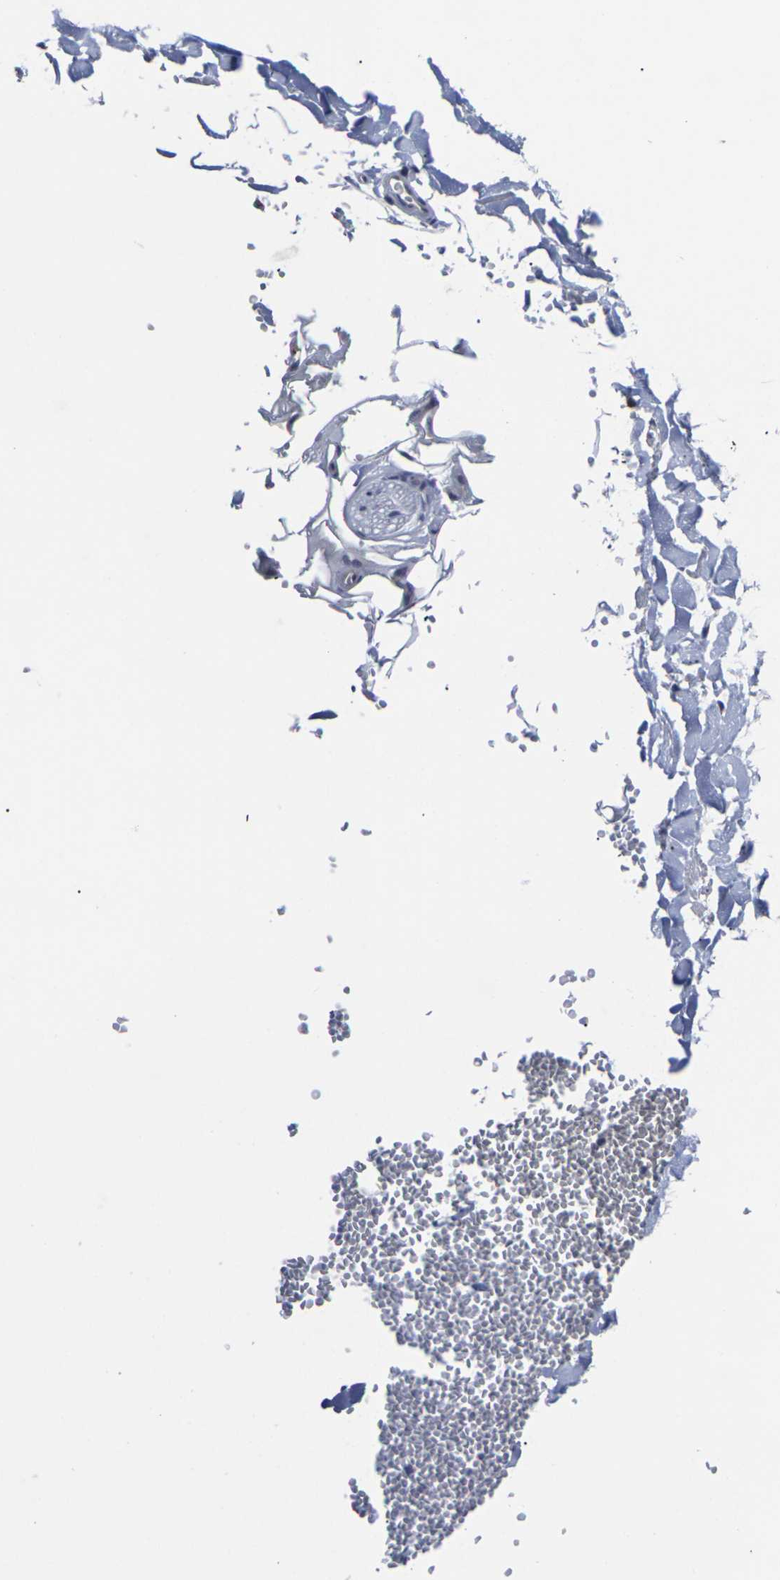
{"staining": {"intensity": "negative", "quantity": "none", "location": "none"}, "tissue": "adipose tissue", "cell_type": "Adipocytes", "image_type": "normal", "snomed": [{"axis": "morphology", "description": "Normal tissue, NOS"}, {"axis": "topography", "description": "Adipose tissue"}, {"axis": "topography", "description": "Peripheral nerve tissue"}], "caption": "Immunohistochemical staining of normal human adipose tissue exhibits no significant expression in adipocytes.", "gene": "MSANTD4", "patient": {"sex": "male", "age": 52}}